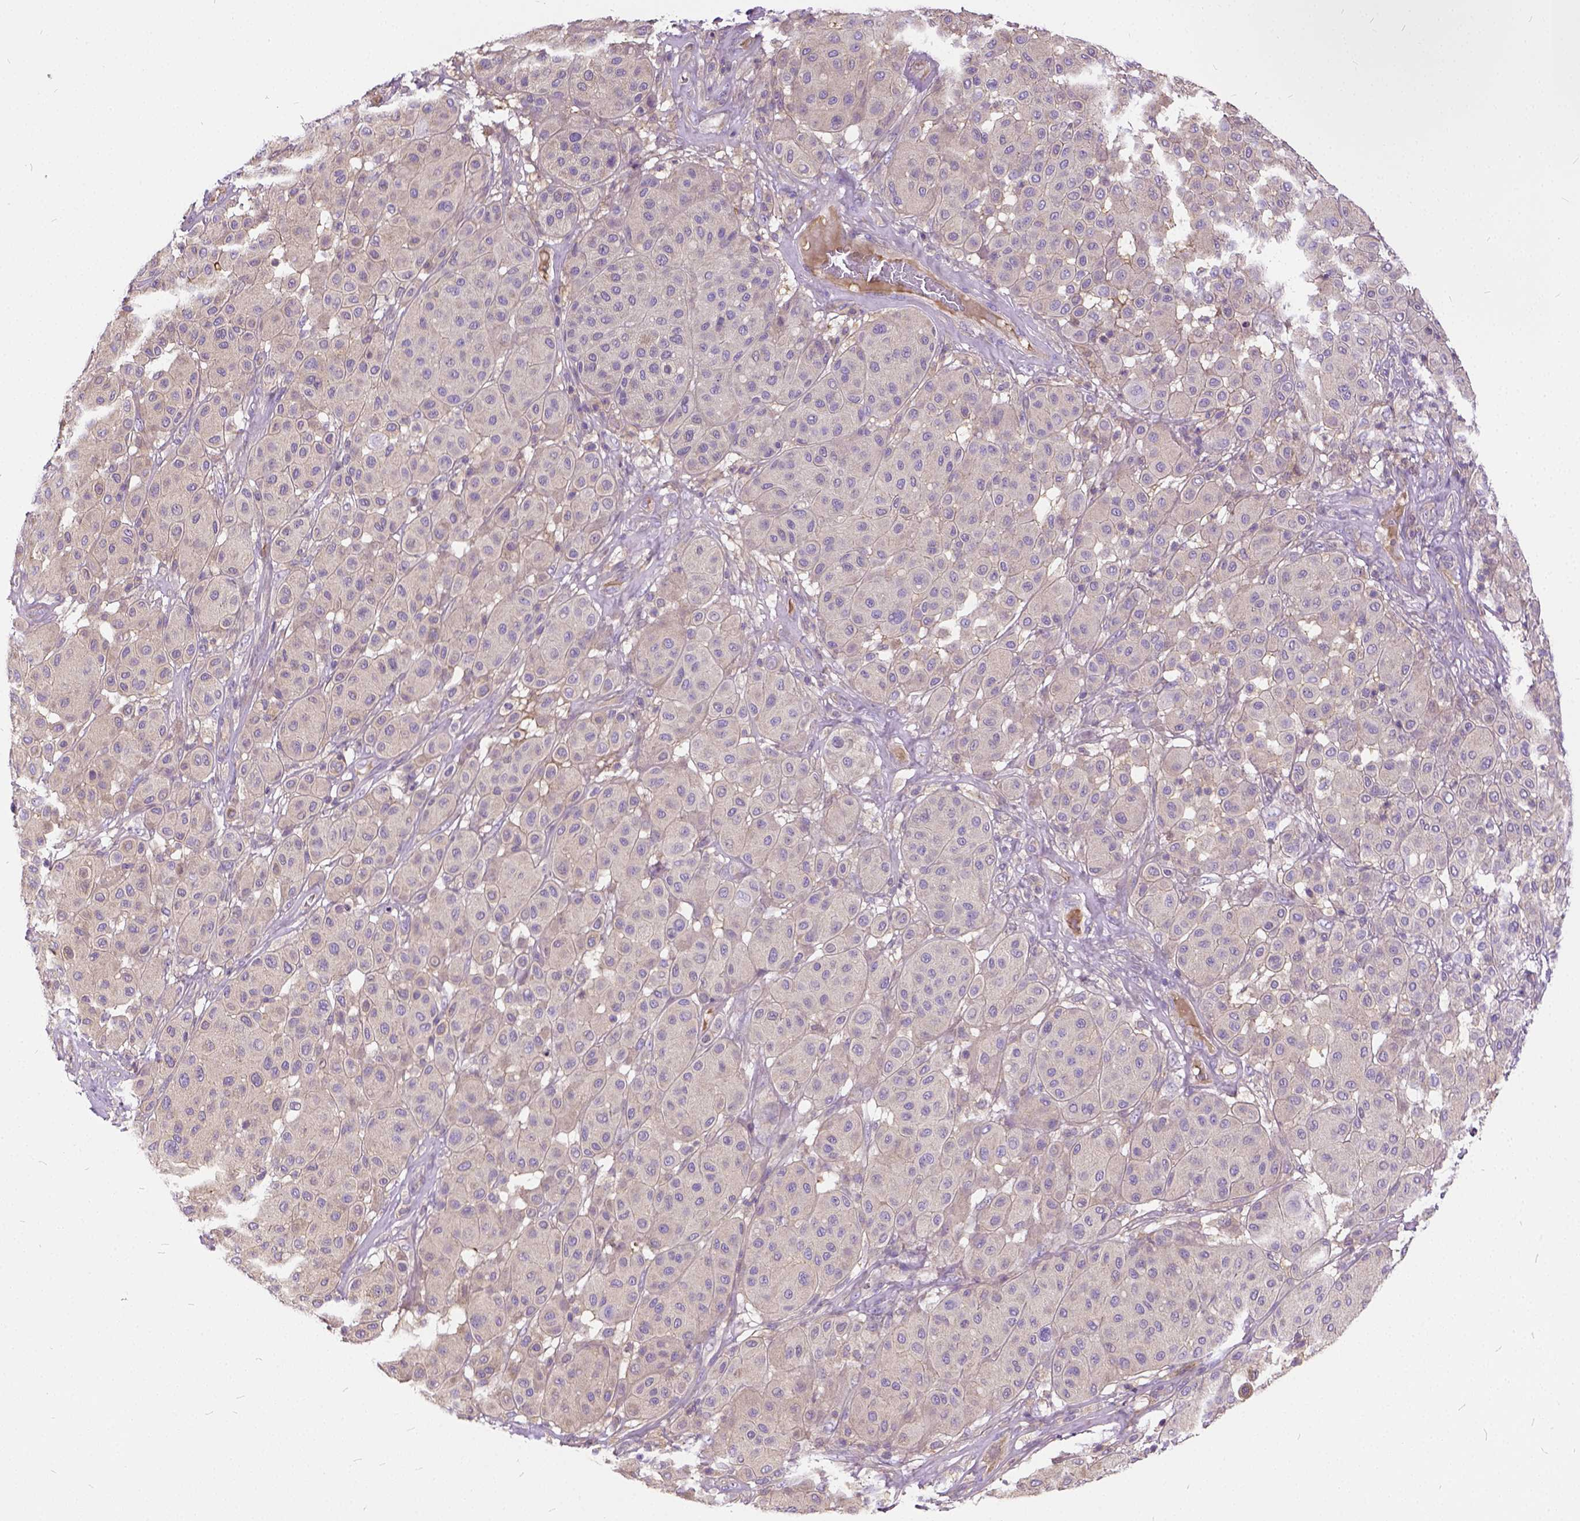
{"staining": {"intensity": "negative", "quantity": "none", "location": "none"}, "tissue": "melanoma", "cell_type": "Tumor cells", "image_type": "cancer", "snomed": [{"axis": "morphology", "description": "Malignant melanoma, Metastatic site"}, {"axis": "topography", "description": "Smooth muscle"}], "caption": "An IHC photomicrograph of malignant melanoma (metastatic site) is shown. There is no staining in tumor cells of malignant melanoma (metastatic site).", "gene": "CADM4", "patient": {"sex": "male", "age": 41}}